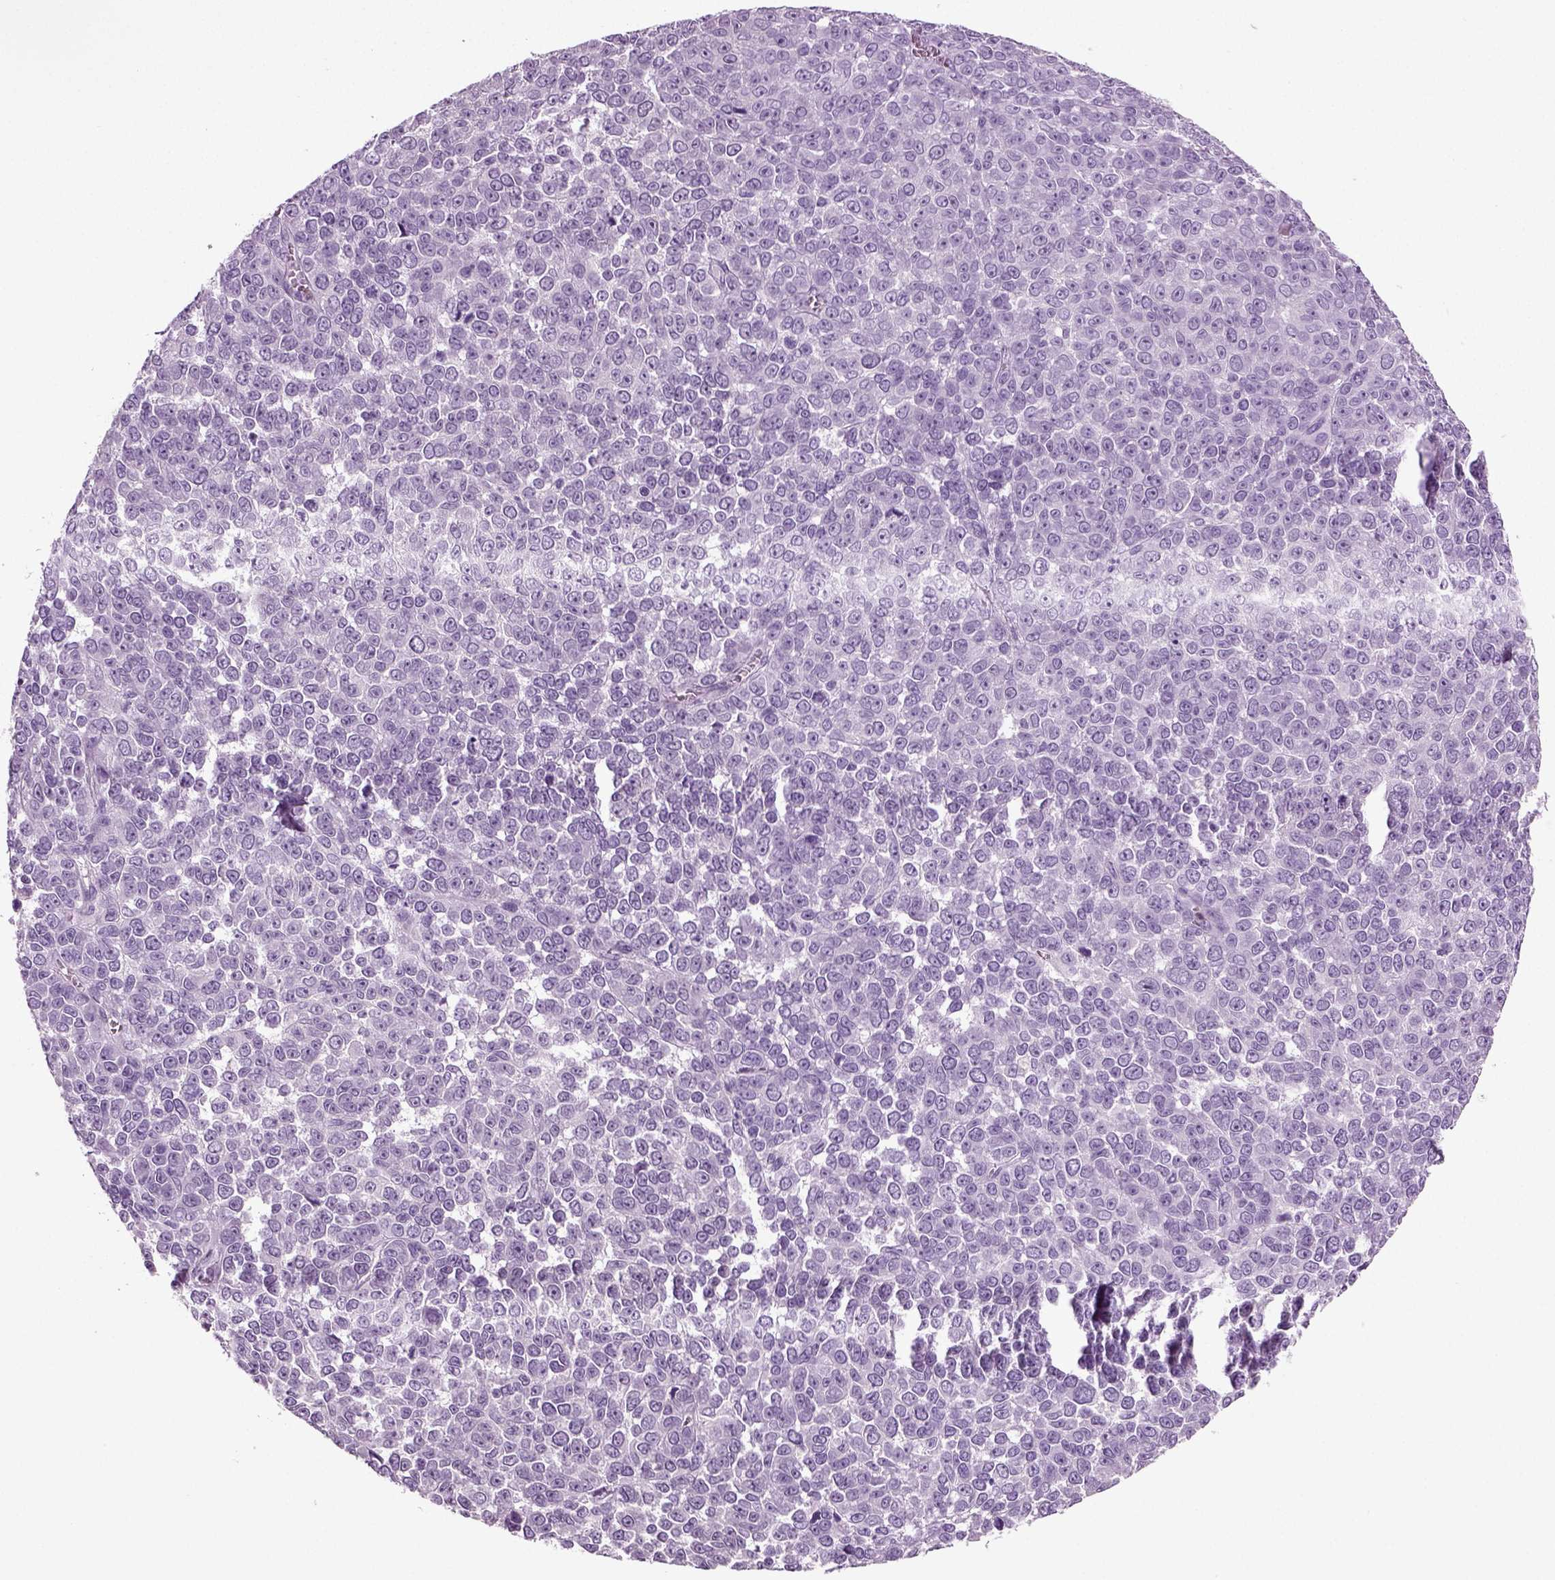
{"staining": {"intensity": "negative", "quantity": "none", "location": "none"}, "tissue": "melanoma", "cell_type": "Tumor cells", "image_type": "cancer", "snomed": [{"axis": "morphology", "description": "Malignant melanoma, NOS"}, {"axis": "topography", "description": "Skin"}], "caption": "Image shows no protein positivity in tumor cells of malignant melanoma tissue.", "gene": "CRABP1", "patient": {"sex": "female", "age": 95}}